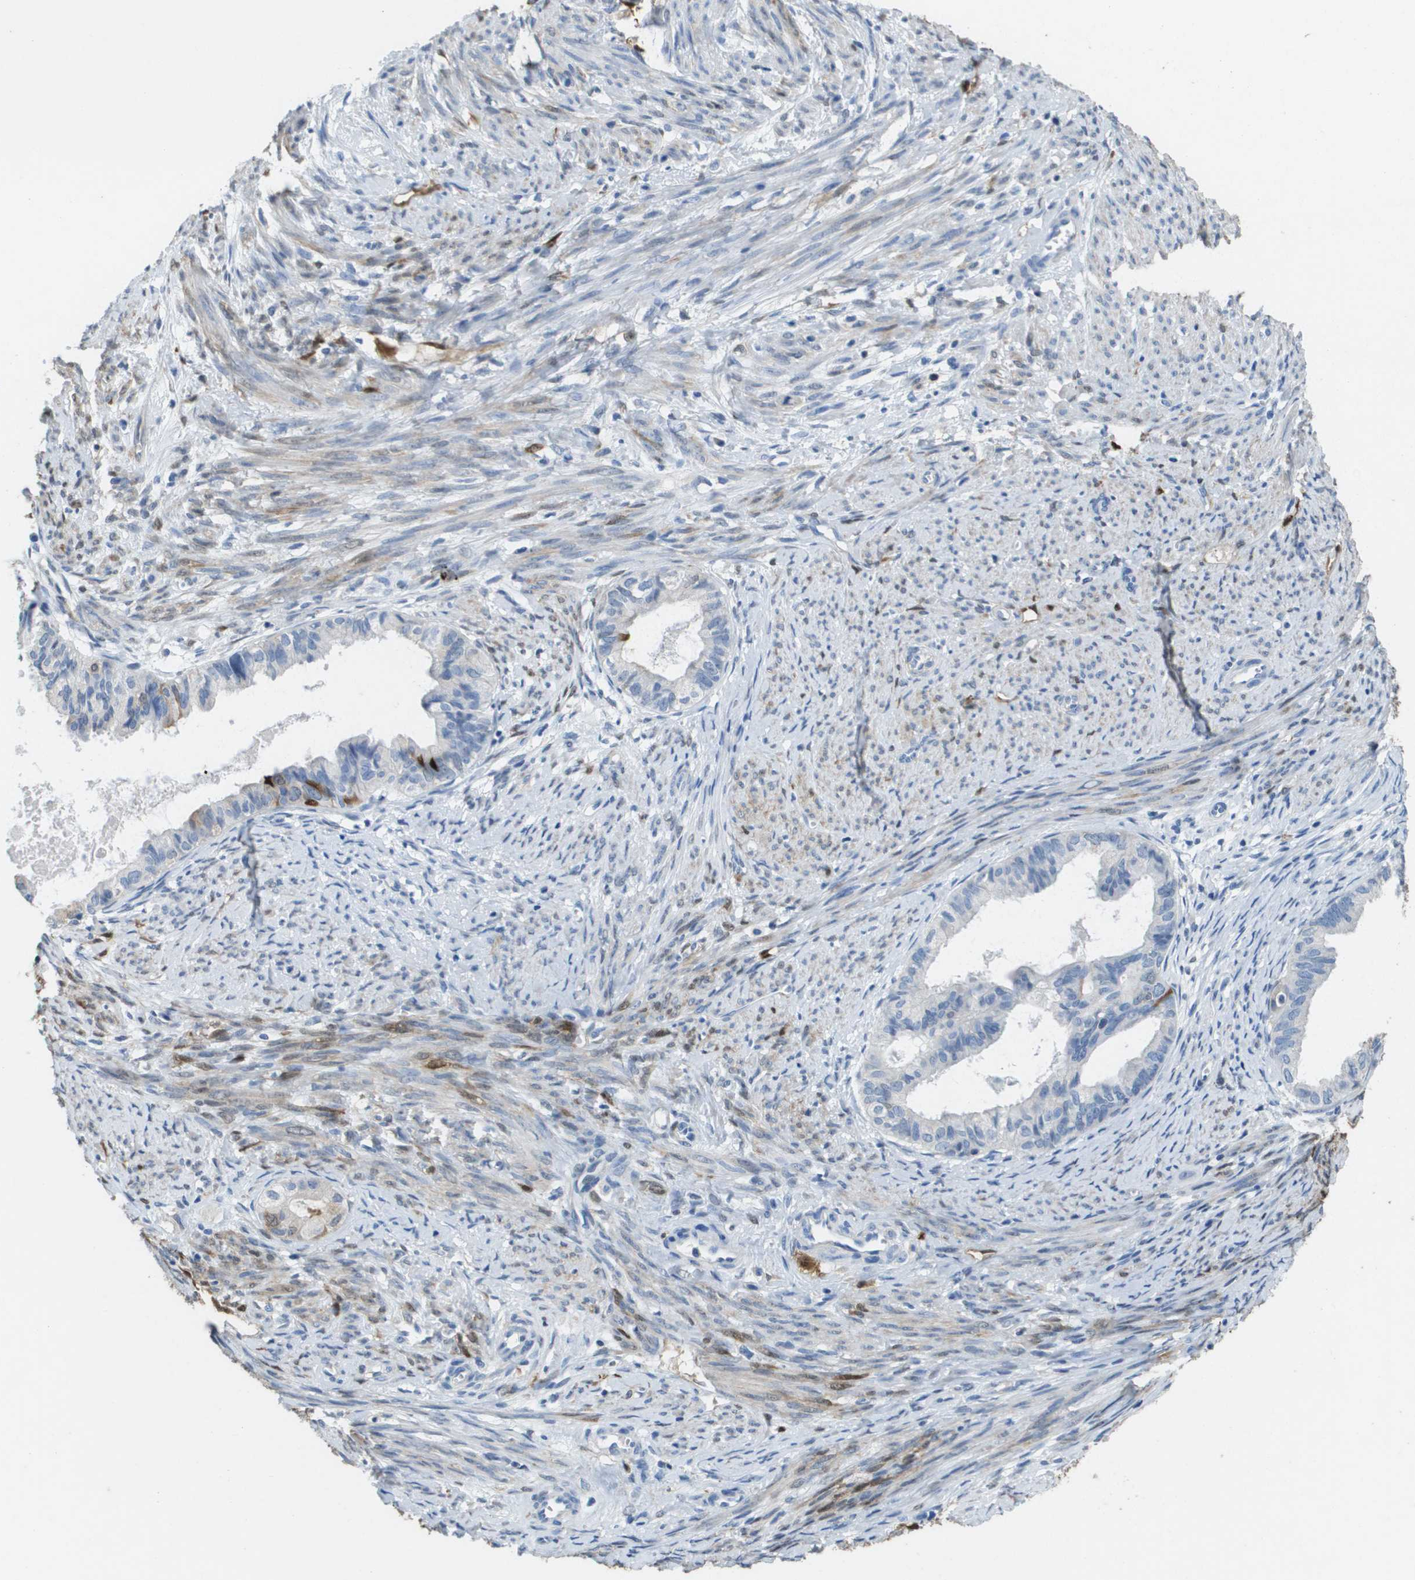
{"staining": {"intensity": "strong", "quantity": "<25%", "location": "cytoplasmic/membranous"}, "tissue": "cervical cancer", "cell_type": "Tumor cells", "image_type": "cancer", "snomed": [{"axis": "morphology", "description": "Normal tissue, NOS"}, {"axis": "morphology", "description": "Adenocarcinoma, NOS"}, {"axis": "topography", "description": "Cervix"}, {"axis": "topography", "description": "Endometrium"}], "caption": "This photomicrograph displays cervical cancer (adenocarcinoma) stained with IHC to label a protein in brown. The cytoplasmic/membranous of tumor cells show strong positivity for the protein. Nuclei are counter-stained blue.", "gene": "FABP5", "patient": {"sex": "female", "age": 86}}